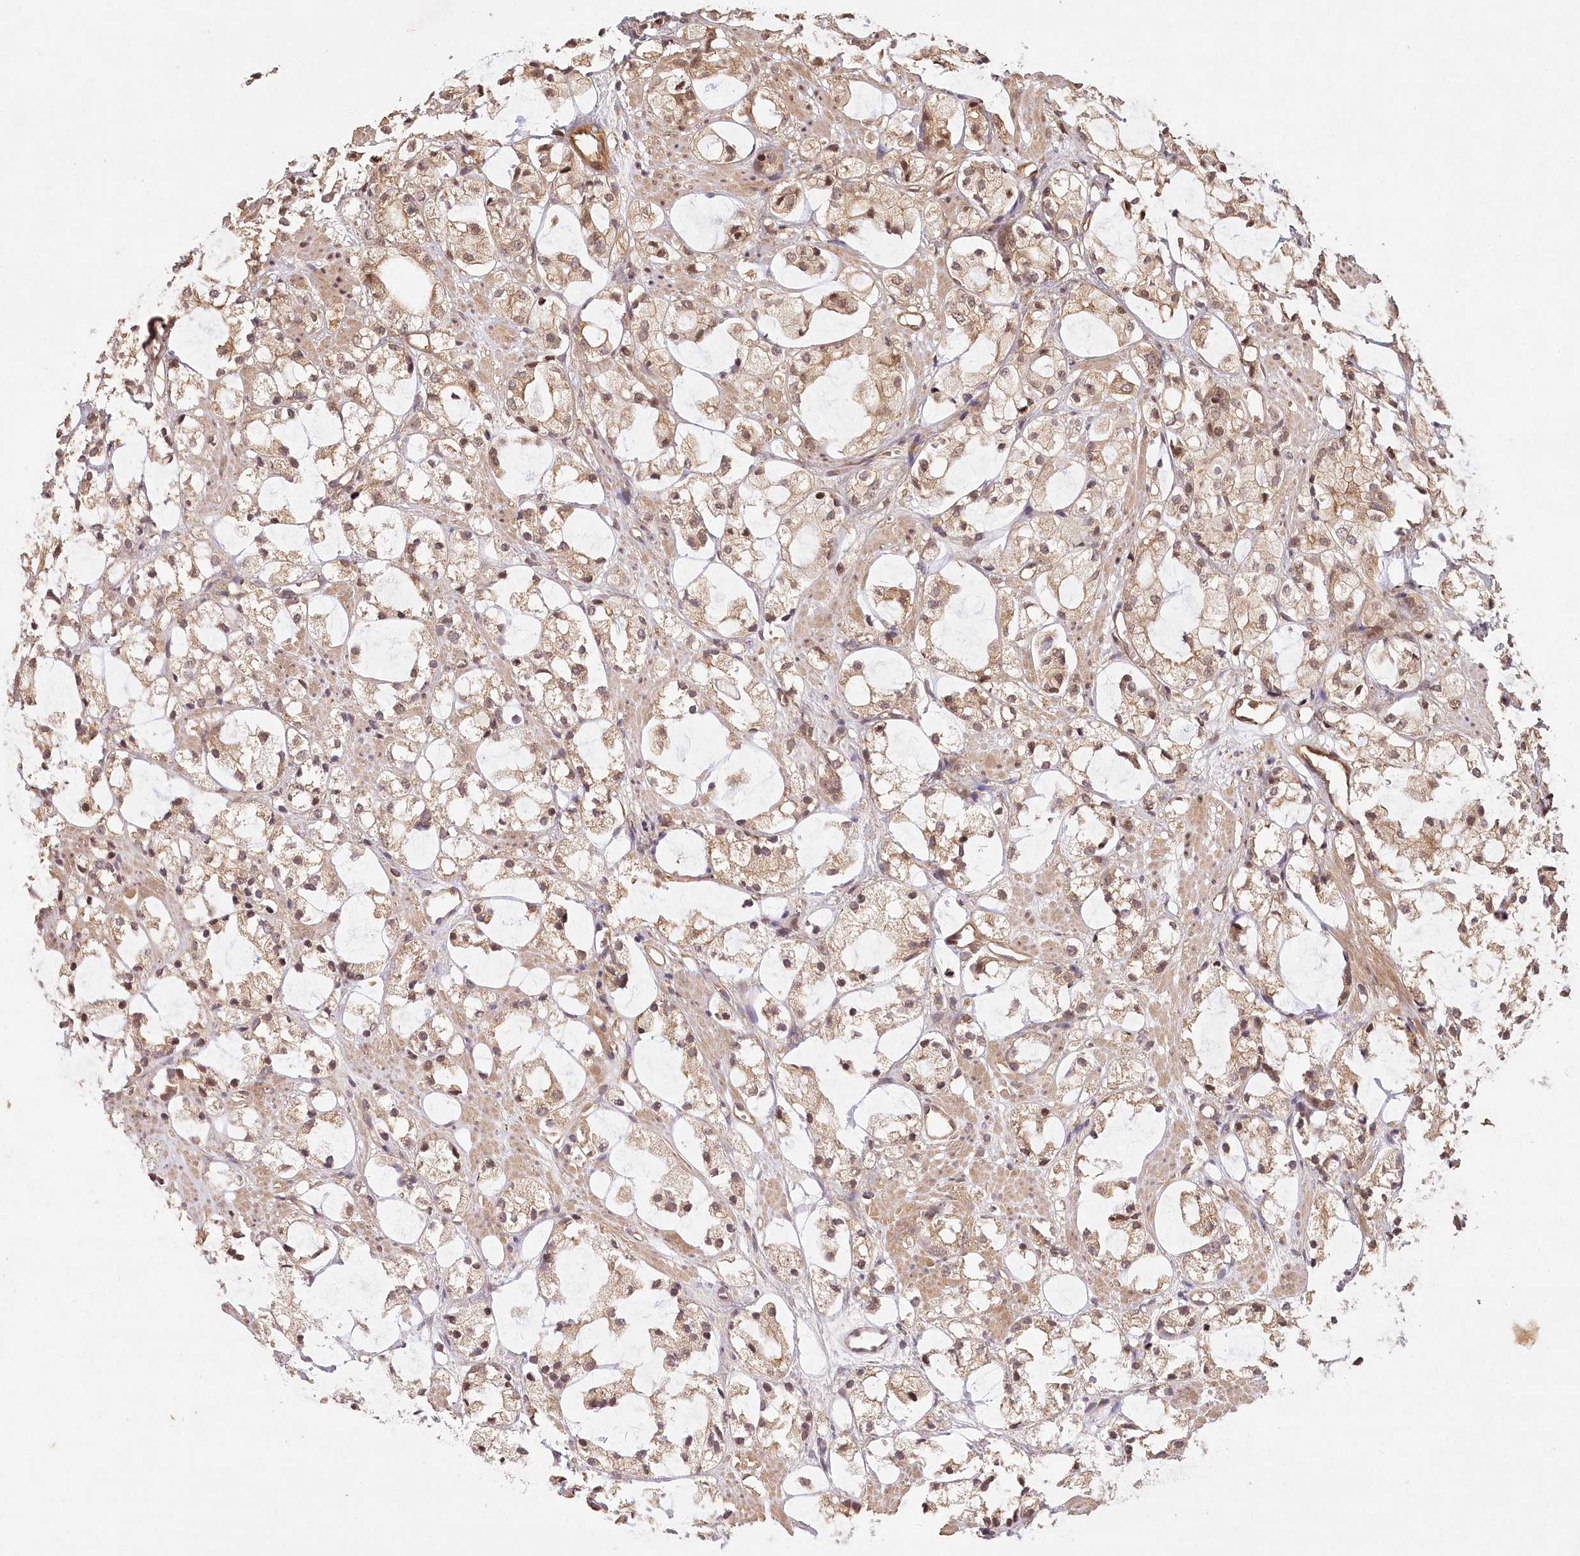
{"staining": {"intensity": "weak", "quantity": ">75%", "location": "cytoplasmic/membranous"}, "tissue": "prostate cancer", "cell_type": "Tumor cells", "image_type": "cancer", "snomed": [{"axis": "morphology", "description": "Adenocarcinoma, High grade"}, {"axis": "topography", "description": "Prostate"}], "caption": "Immunohistochemical staining of prostate cancer (adenocarcinoma (high-grade)) exhibits weak cytoplasmic/membranous protein staining in approximately >75% of tumor cells.", "gene": "LSS", "patient": {"sex": "male", "age": 85}}